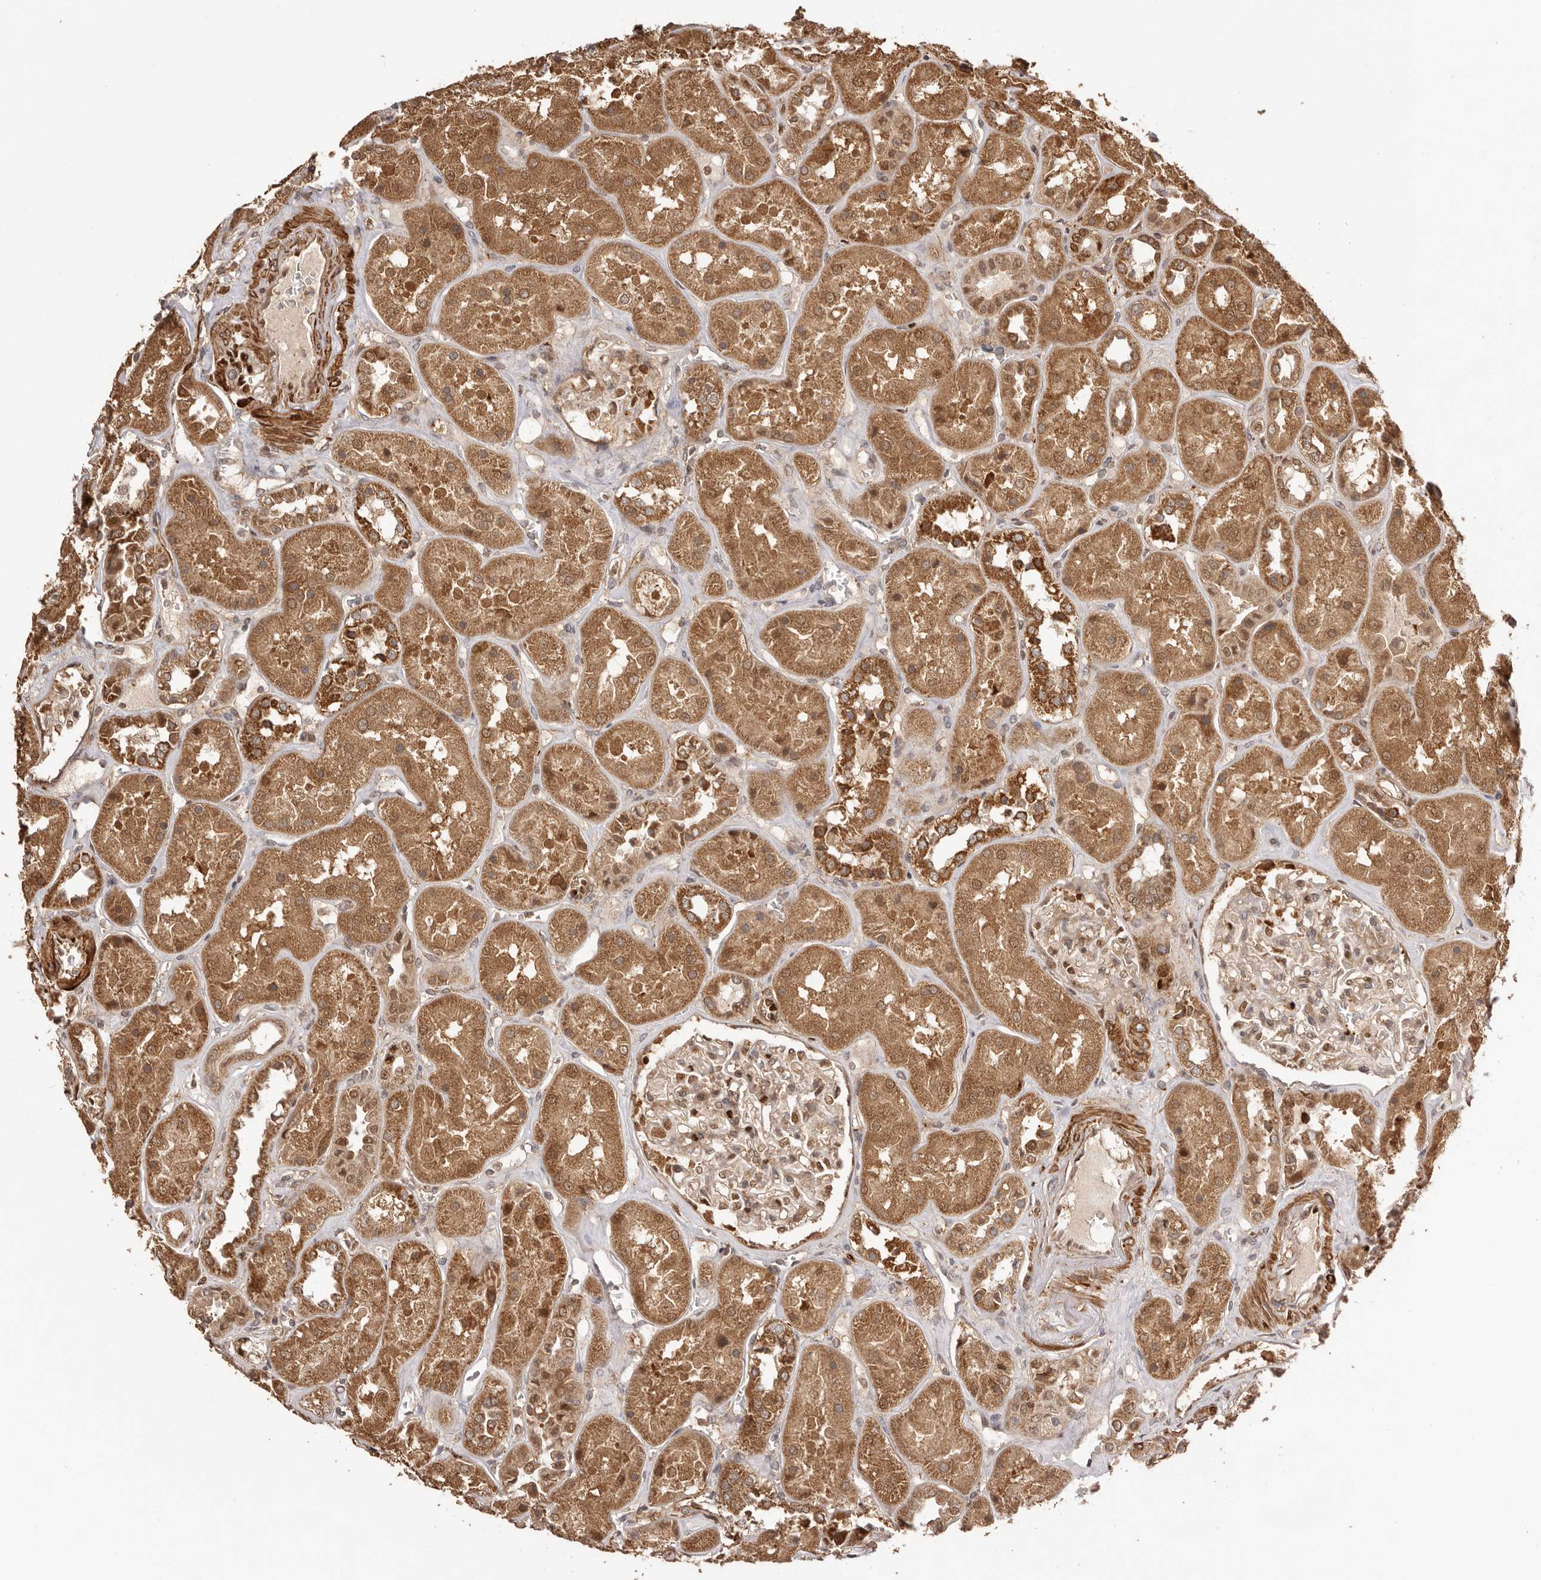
{"staining": {"intensity": "moderate", "quantity": "25%-75%", "location": "cytoplasmic/membranous,nuclear"}, "tissue": "kidney", "cell_type": "Cells in glomeruli", "image_type": "normal", "snomed": [{"axis": "morphology", "description": "Normal tissue, NOS"}, {"axis": "topography", "description": "Kidney"}], "caption": "Brown immunohistochemical staining in normal kidney reveals moderate cytoplasmic/membranous,nuclear staining in approximately 25%-75% of cells in glomeruli.", "gene": "UBR2", "patient": {"sex": "male", "age": 70}}